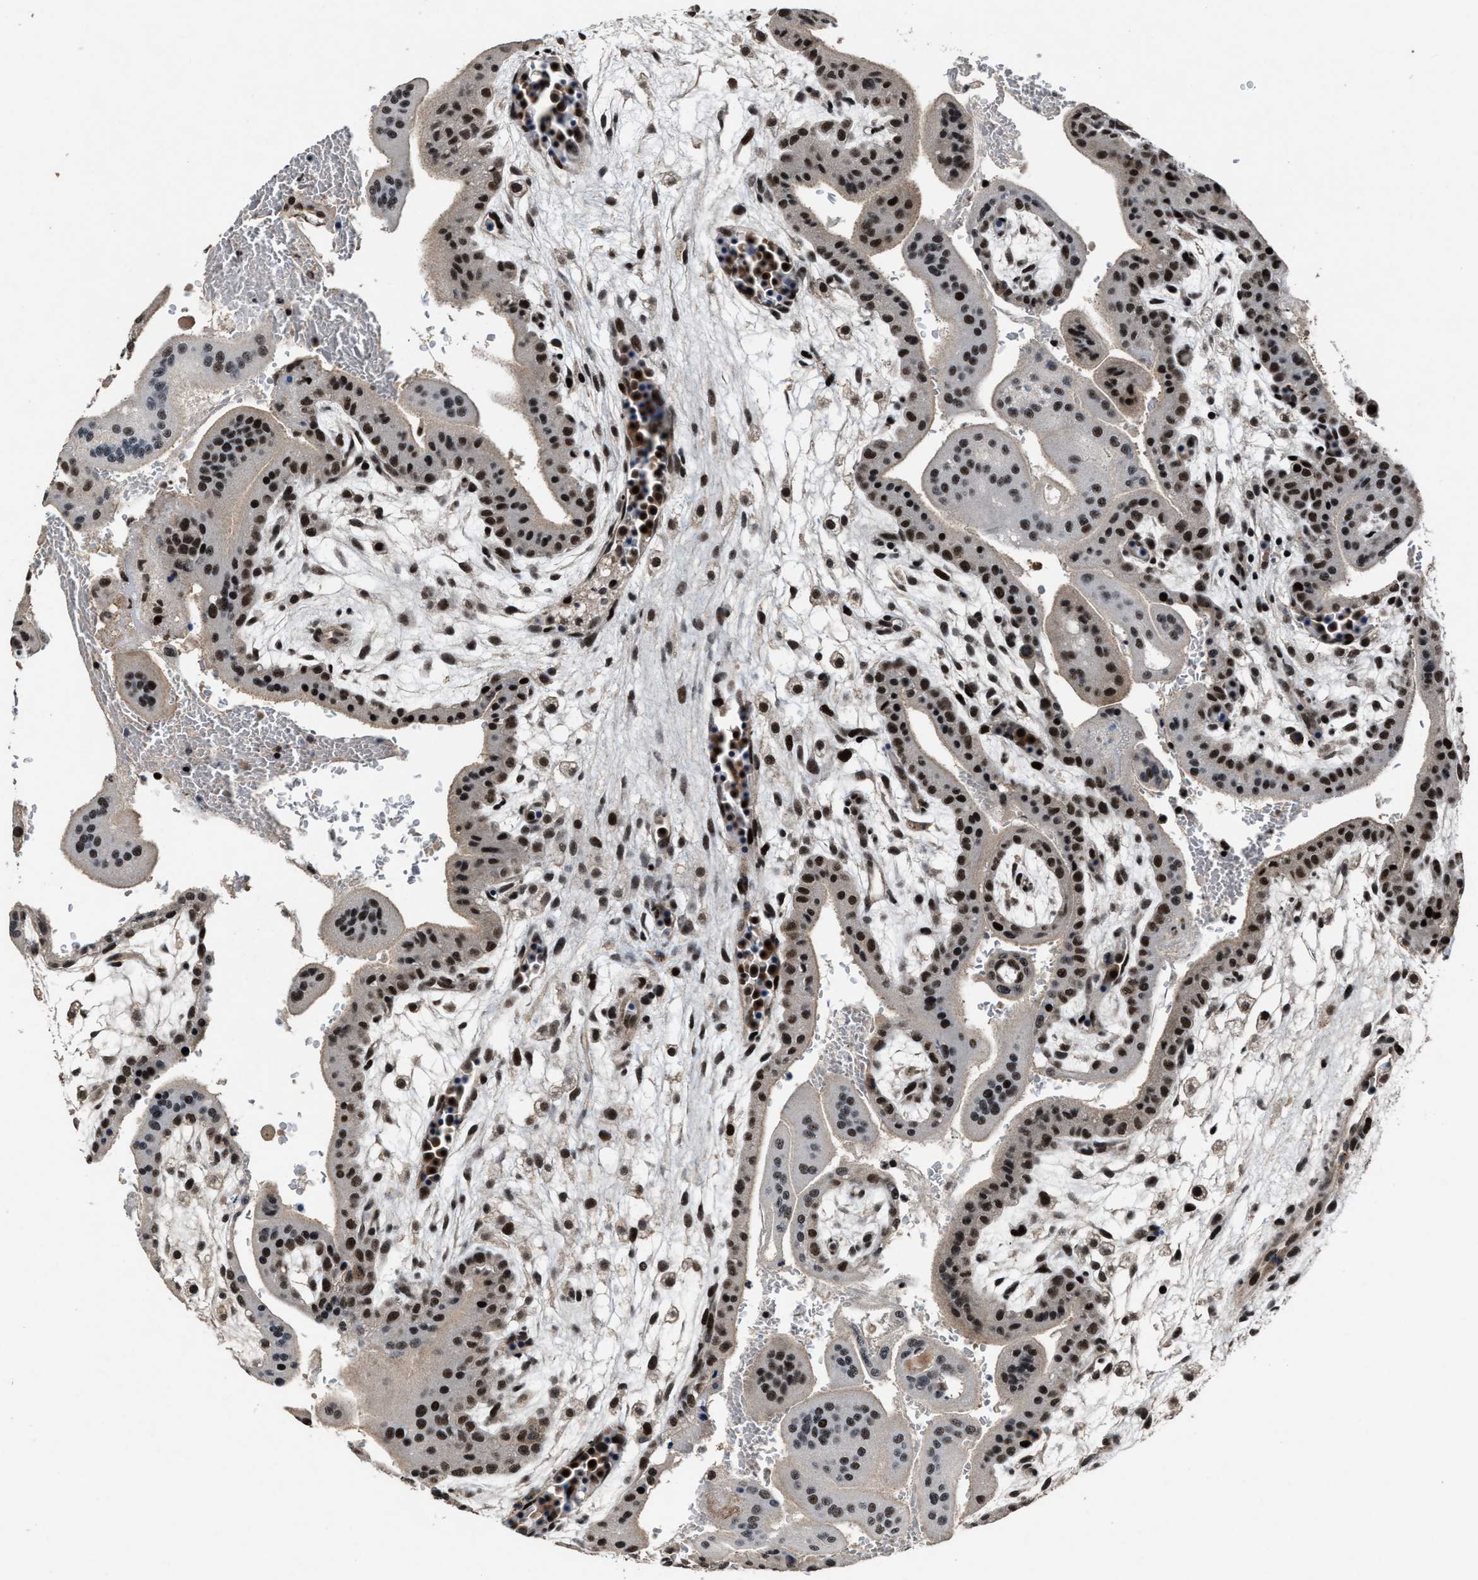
{"staining": {"intensity": "strong", "quantity": ">75%", "location": "nuclear"}, "tissue": "placenta", "cell_type": "Decidual cells", "image_type": "normal", "snomed": [{"axis": "morphology", "description": "Normal tissue, NOS"}, {"axis": "topography", "description": "Placenta"}], "caption": "Immunohistochemical staining of unremarkable human placenta exhibits strong nuclear protein expression in about >75% of decidual cells.", "gene": "ZNF233", "patient": {"sex": "female", "age": 35}}